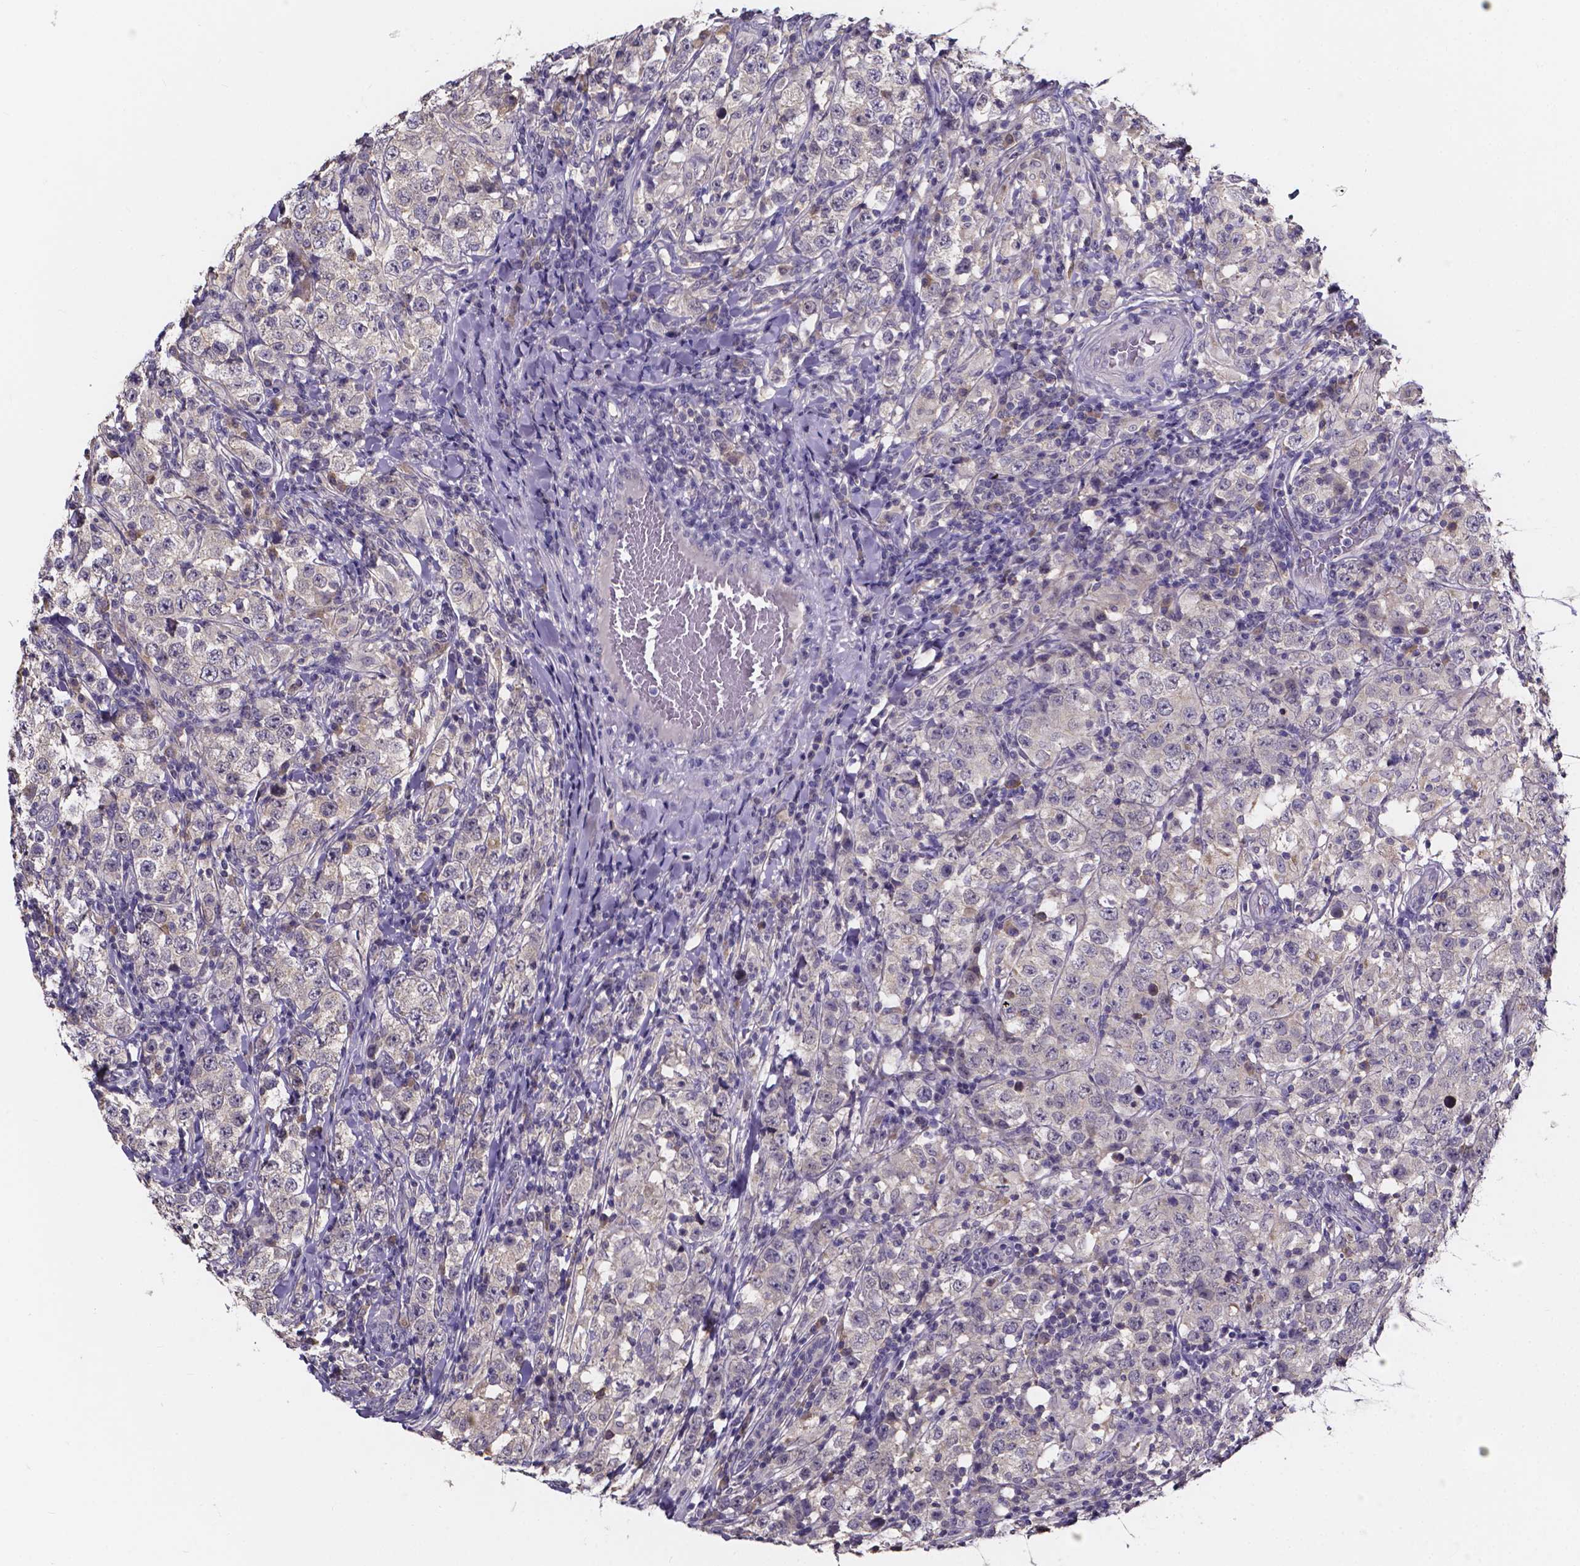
{"staining": {"intensity": "negative", "quantity": "none", "location": "none"}, "tissue": "testis cancer", "cell_type": "Tumor cells", "image_type": "cancer", "snomed": [{"axis": "morphology", "description": "Seminoma, NOS"}, {"axis": "morphology", "description": "Carcinoma, Embryonal, NOS"}, {"axis": "topography", "description": "Testis"}], "caption": "Micrograph shows no protein staining in tumor cells of testis cancer tissue.", "gene": "SPOCD1", "patient": {"sex": "male", "age": 41}}